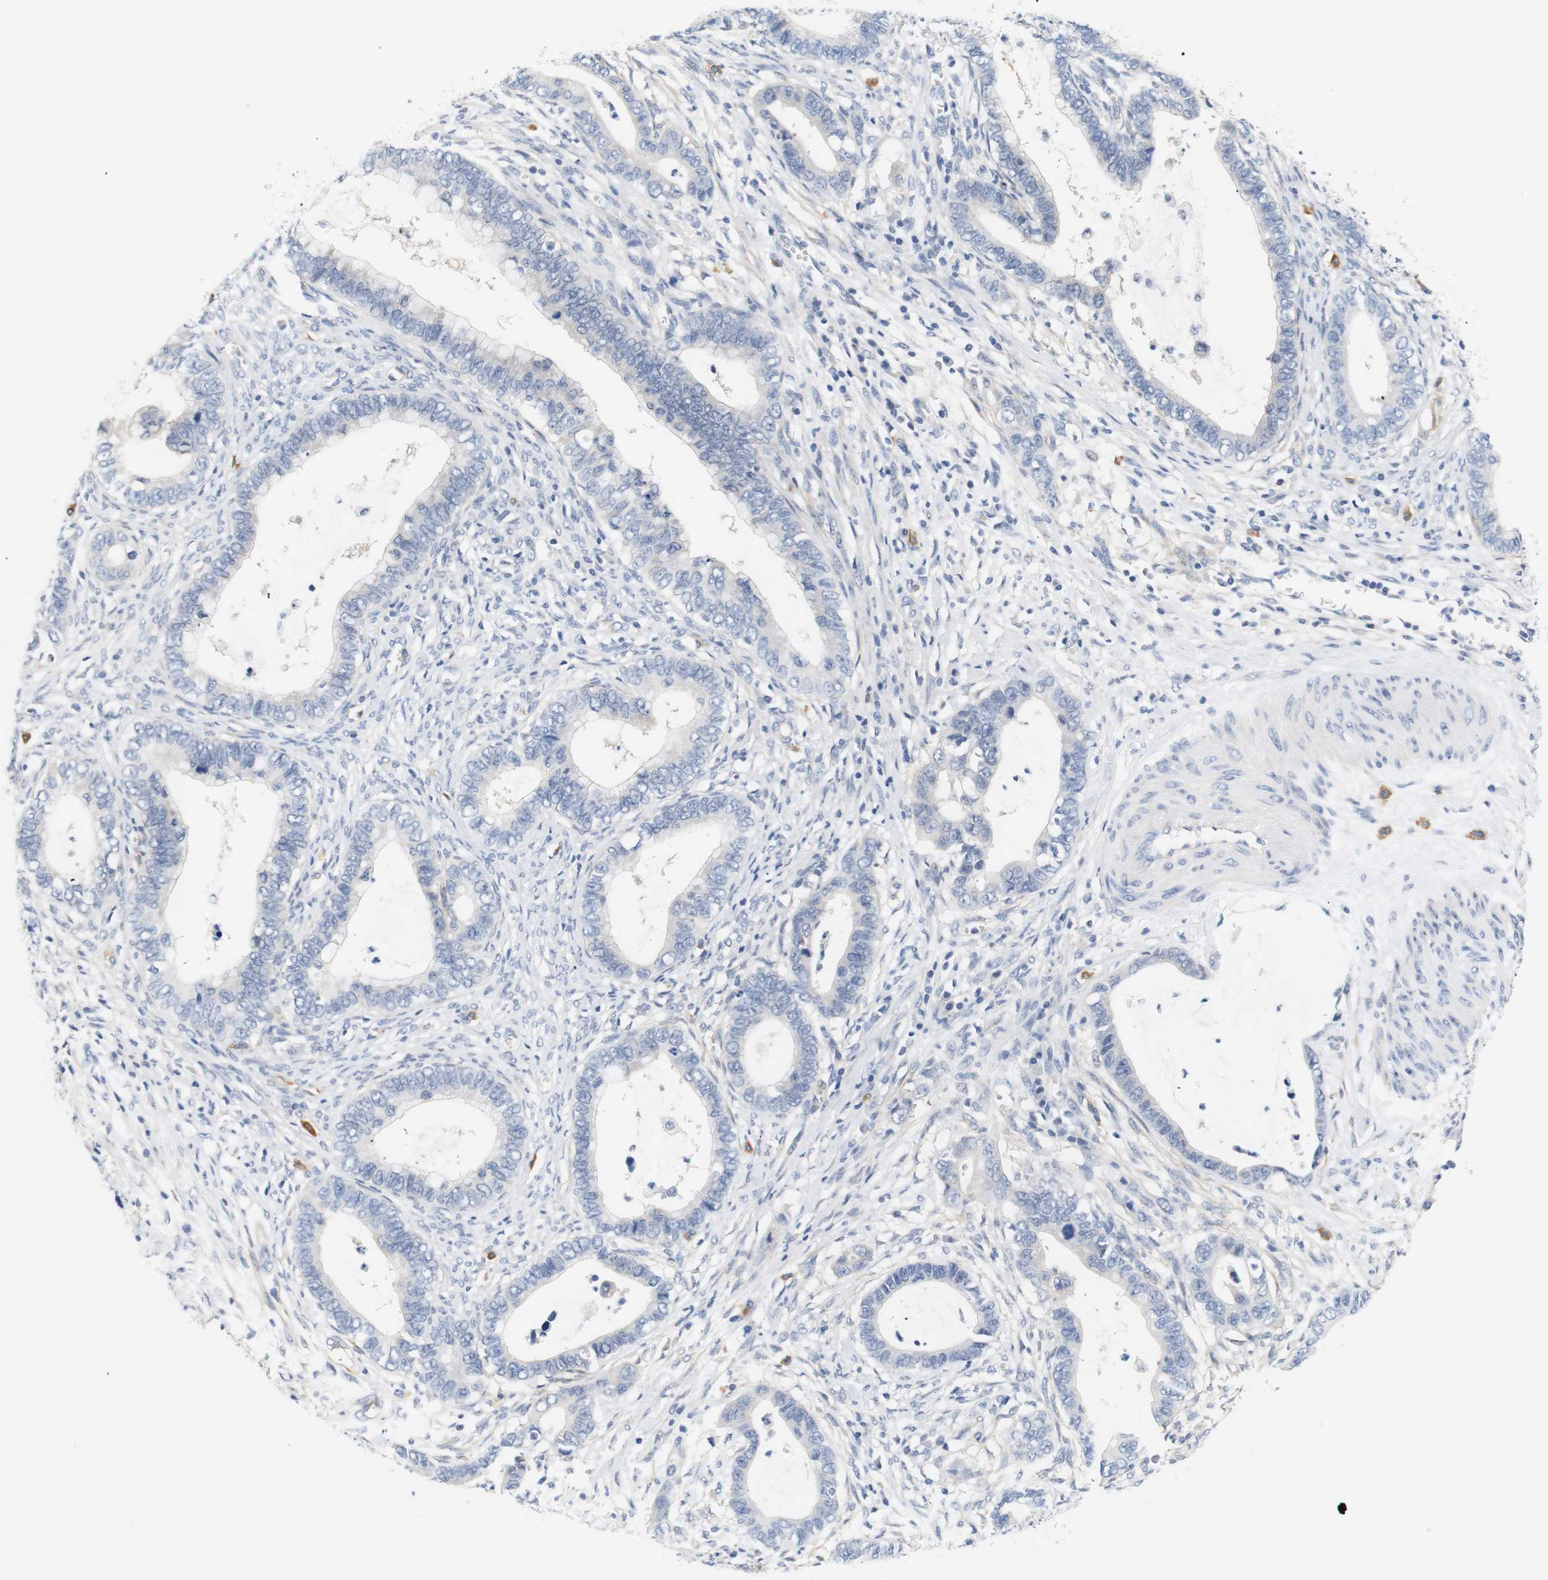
{"staining": {"intensity": "negative", "quantity": "none", "location": "none"}, "tissue": "cervical cancer", "cell_type": "Tumor cells", "image_type": "cancer", "snomed": [{"axis": "morphology", "description": "Adenocarcinoma, NOS"}, {"axis": "topography", "description": "Cervix"}], "caption": "This image is of cervical cancer stained with immunohistochemistry to label a protein in brown with the nuclei are counter-stained blue. There is no expression in tumor cells.", "gene": "STMN3", "patient": {"sex": "female", "age": 44}}